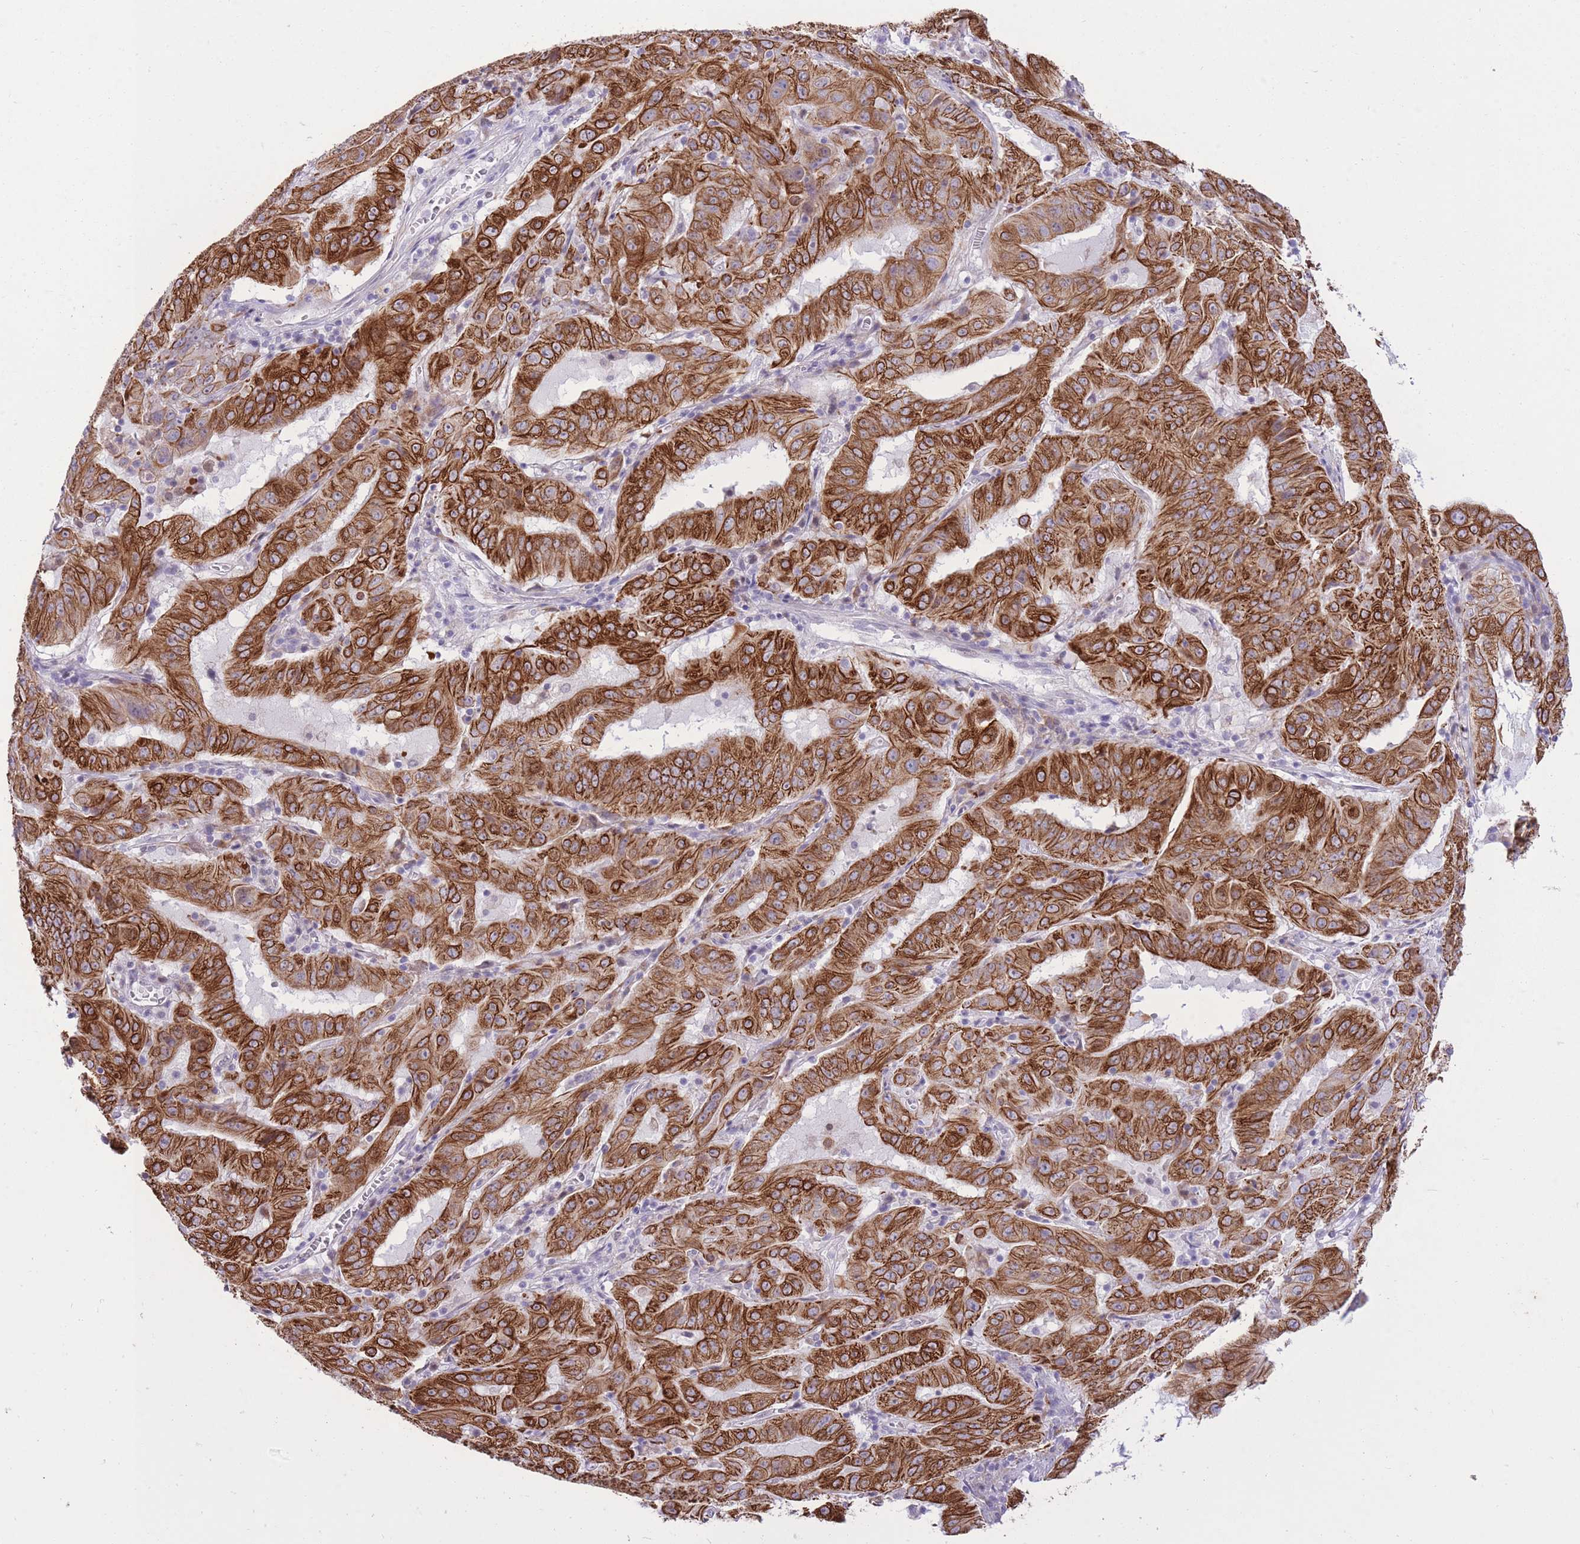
{"staining": {"intensity": "strong", "quantity": ">75%", "location": "cytoplasmic/membranous"}, "tissue": "pancreatic cancer", "cell_type": "Tumor cells", "image_type": "cancer", "snomed": [{"axis": "morphology", "description": "Adenocarcinoma, NOS"}, {"axis": "topography", "description": "Pancreas"}], "caption": "Protein staining by immunohistochemistry displays strong cytoplasmic/membranous expression in about >75% of tumor cells in pancreatic adenocarcinoma.", "gene": "MEIS3", "patient": {"sex": "male", "age": 63}}